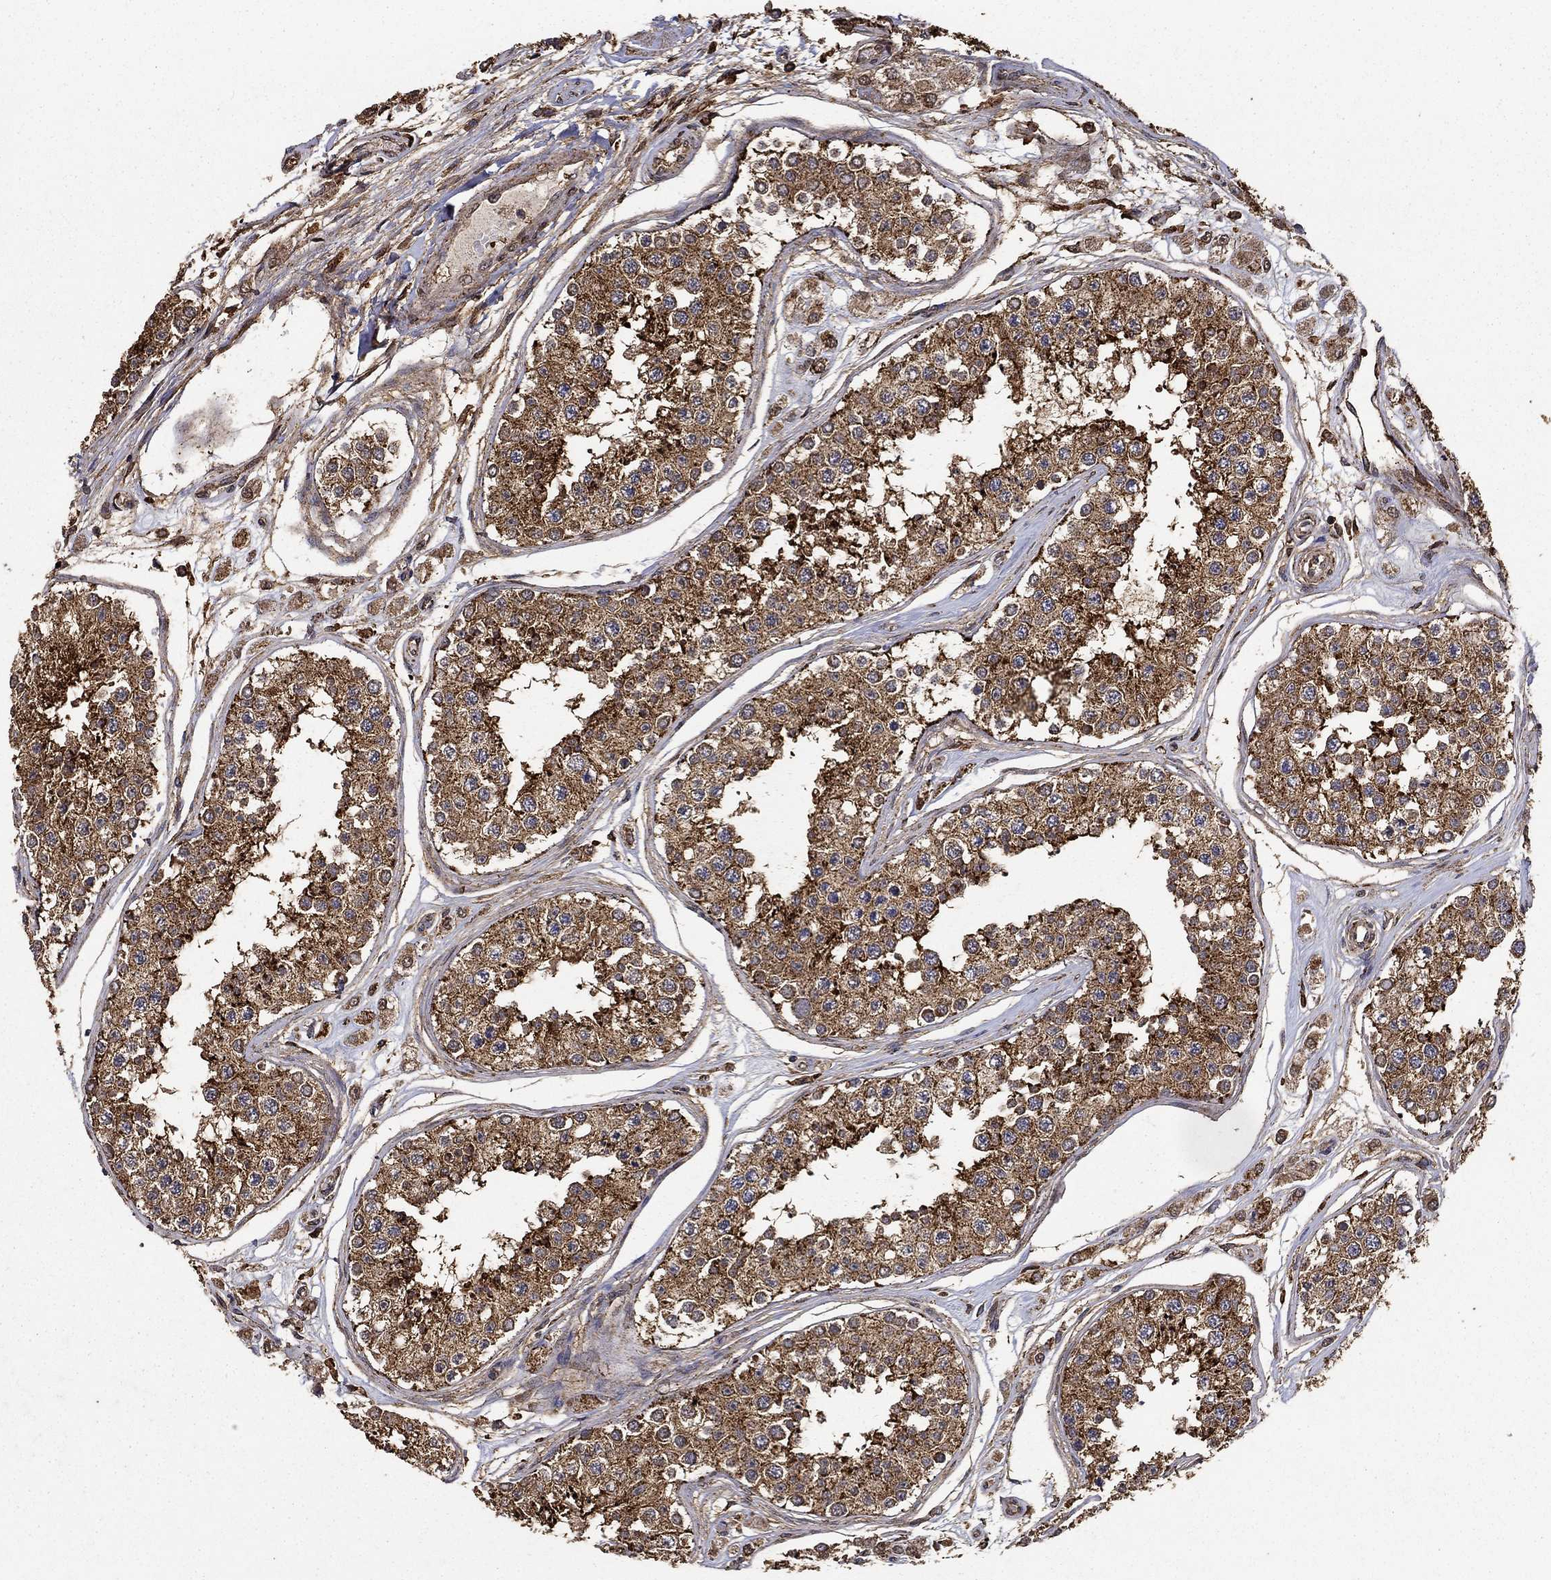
{"staining": {"intensity": "strong", "quantity": "25%-75%", "location": "cytoplasmic/membranous"}, "tissue": "testis", "cell_type": "Cells in seminiferous ducts", "image_type": "normal", "snomed": [{"axis": "morphology", "description": "Normal tissue, NOS"}, {"axis": "topography", "description": "Testis"}], "caption": "A high amount of strong cytoplasmic/membranous expression is identified in approximately 25%-75% of cells in seminiferous ducts in unremarkable testis. The staining is performed using DAB (3,3'-diaminobenzidine) brown chromogen to label protein expression. The nuclei are counter-stained blue using hematoxylin.", "gene": "IFRD1", "patient": {"sex": "male", "age": 25}}